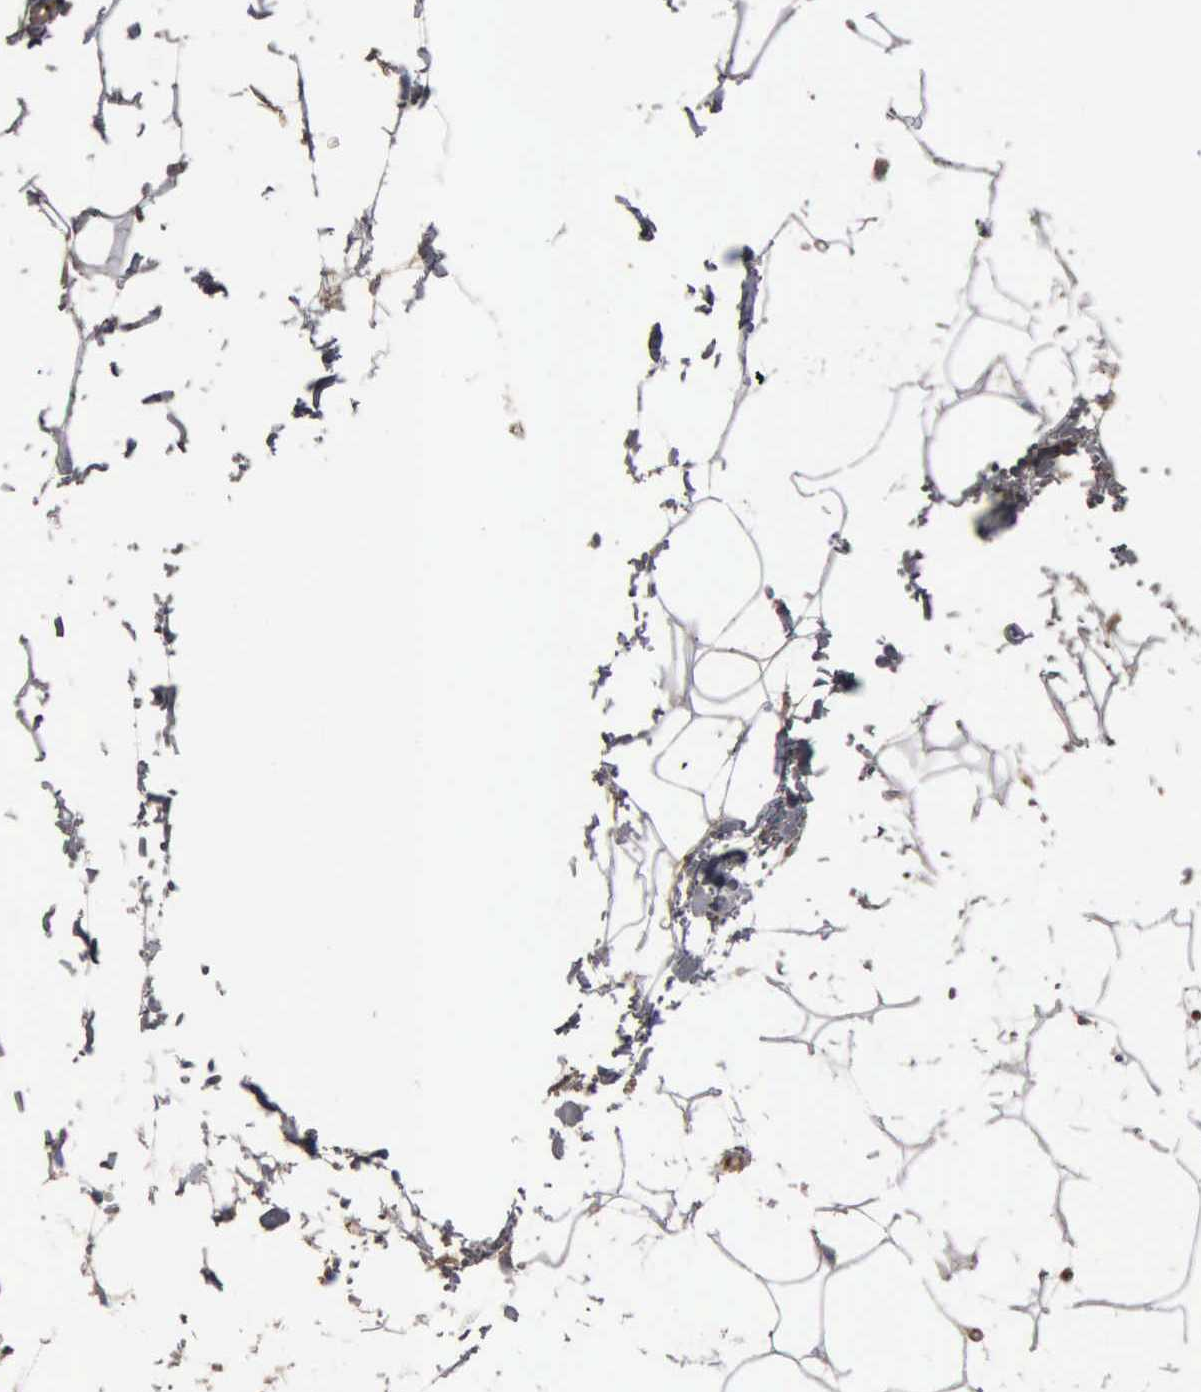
{"staining": {"intensity": "moderate", "quantity": ">75%", "location": "cytoplasmic/membranous"}, "tissue": "adipose tissue", "cell_type": "Adipocytes", "image_type": "normal", "snomed": [{"axis": "morphology", "description": "Normal tissue, NOS"}, {"axis": "topography", "description": "Breast"}], "caption": "High-magnification brightfield microscopy of normal adipose tissue stained with DAB (3,3'-diaminobenzidine) (brown) and counterstained with hematoxylin (blue). adipocytes exhibit moderate cytoplasmic/membranous staining is identified in approximately>75% of cells. (brown staining indicates protein expression, while blue staining denotes nuclei).", "gene": "FN1", "patient": {"sex": "female", "age": 45}}